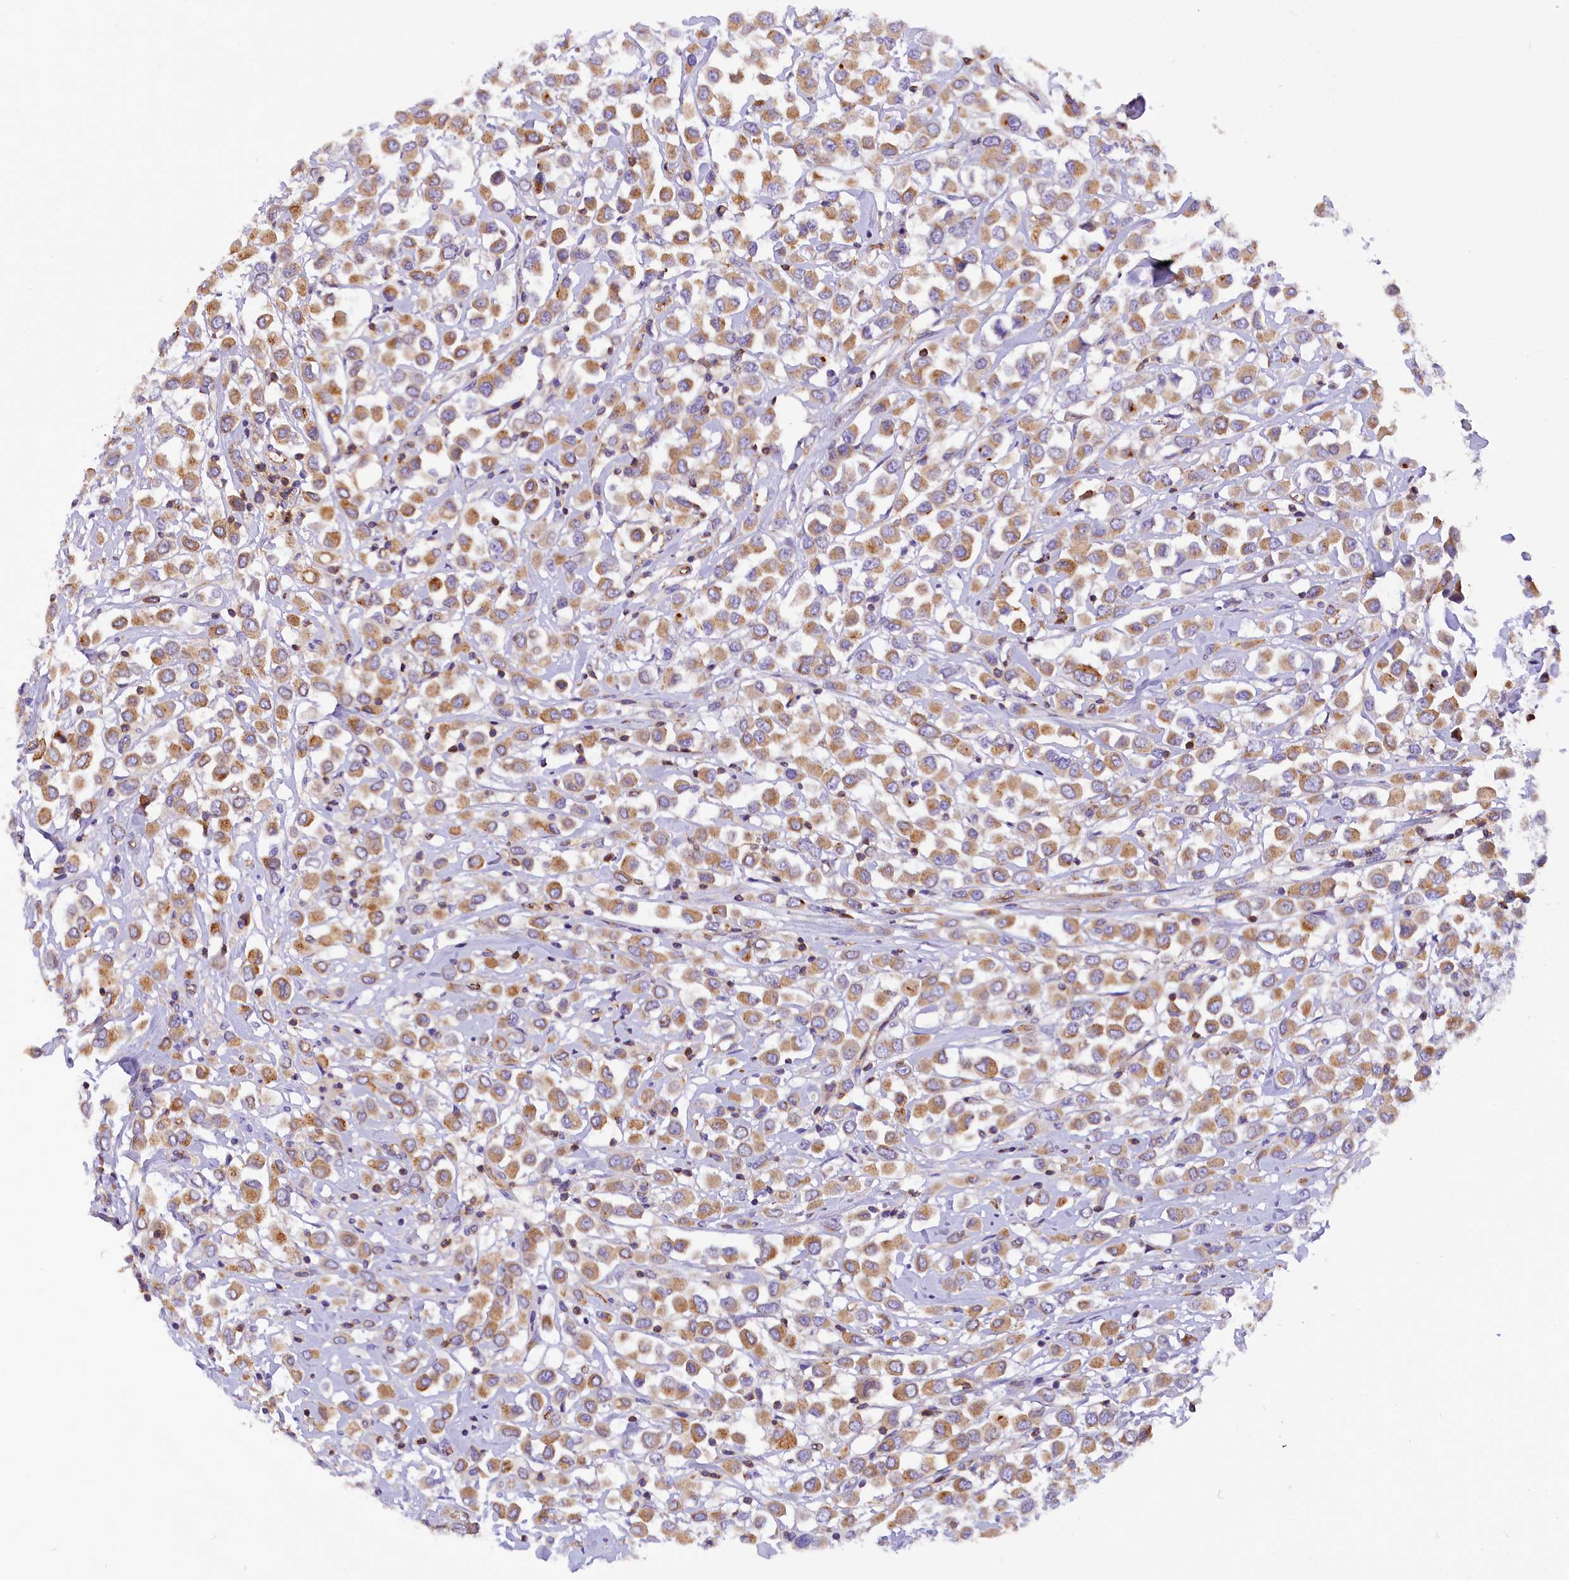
{"staining": {"intensity": "moderate", "quantity": ">75%", "location": "cytoplasmic/membranous"}, "tissue": "breast cancer", "cell_type": "Tumor cells", "image_type": "cancer", "snomed": [{"axis": "morphology", "description": "Duct carcinoma"}, {"axis": "topography", "description": "Breast"}], "caption": "Invasive ductal carcinoma (breast) stained with immunohistochemistry exhibits moderate cytoplasmic/membranous staining in about >75% of tumor cells.", "gene": "FAM193A", "patient": {"sex": "female", "age": 61}}